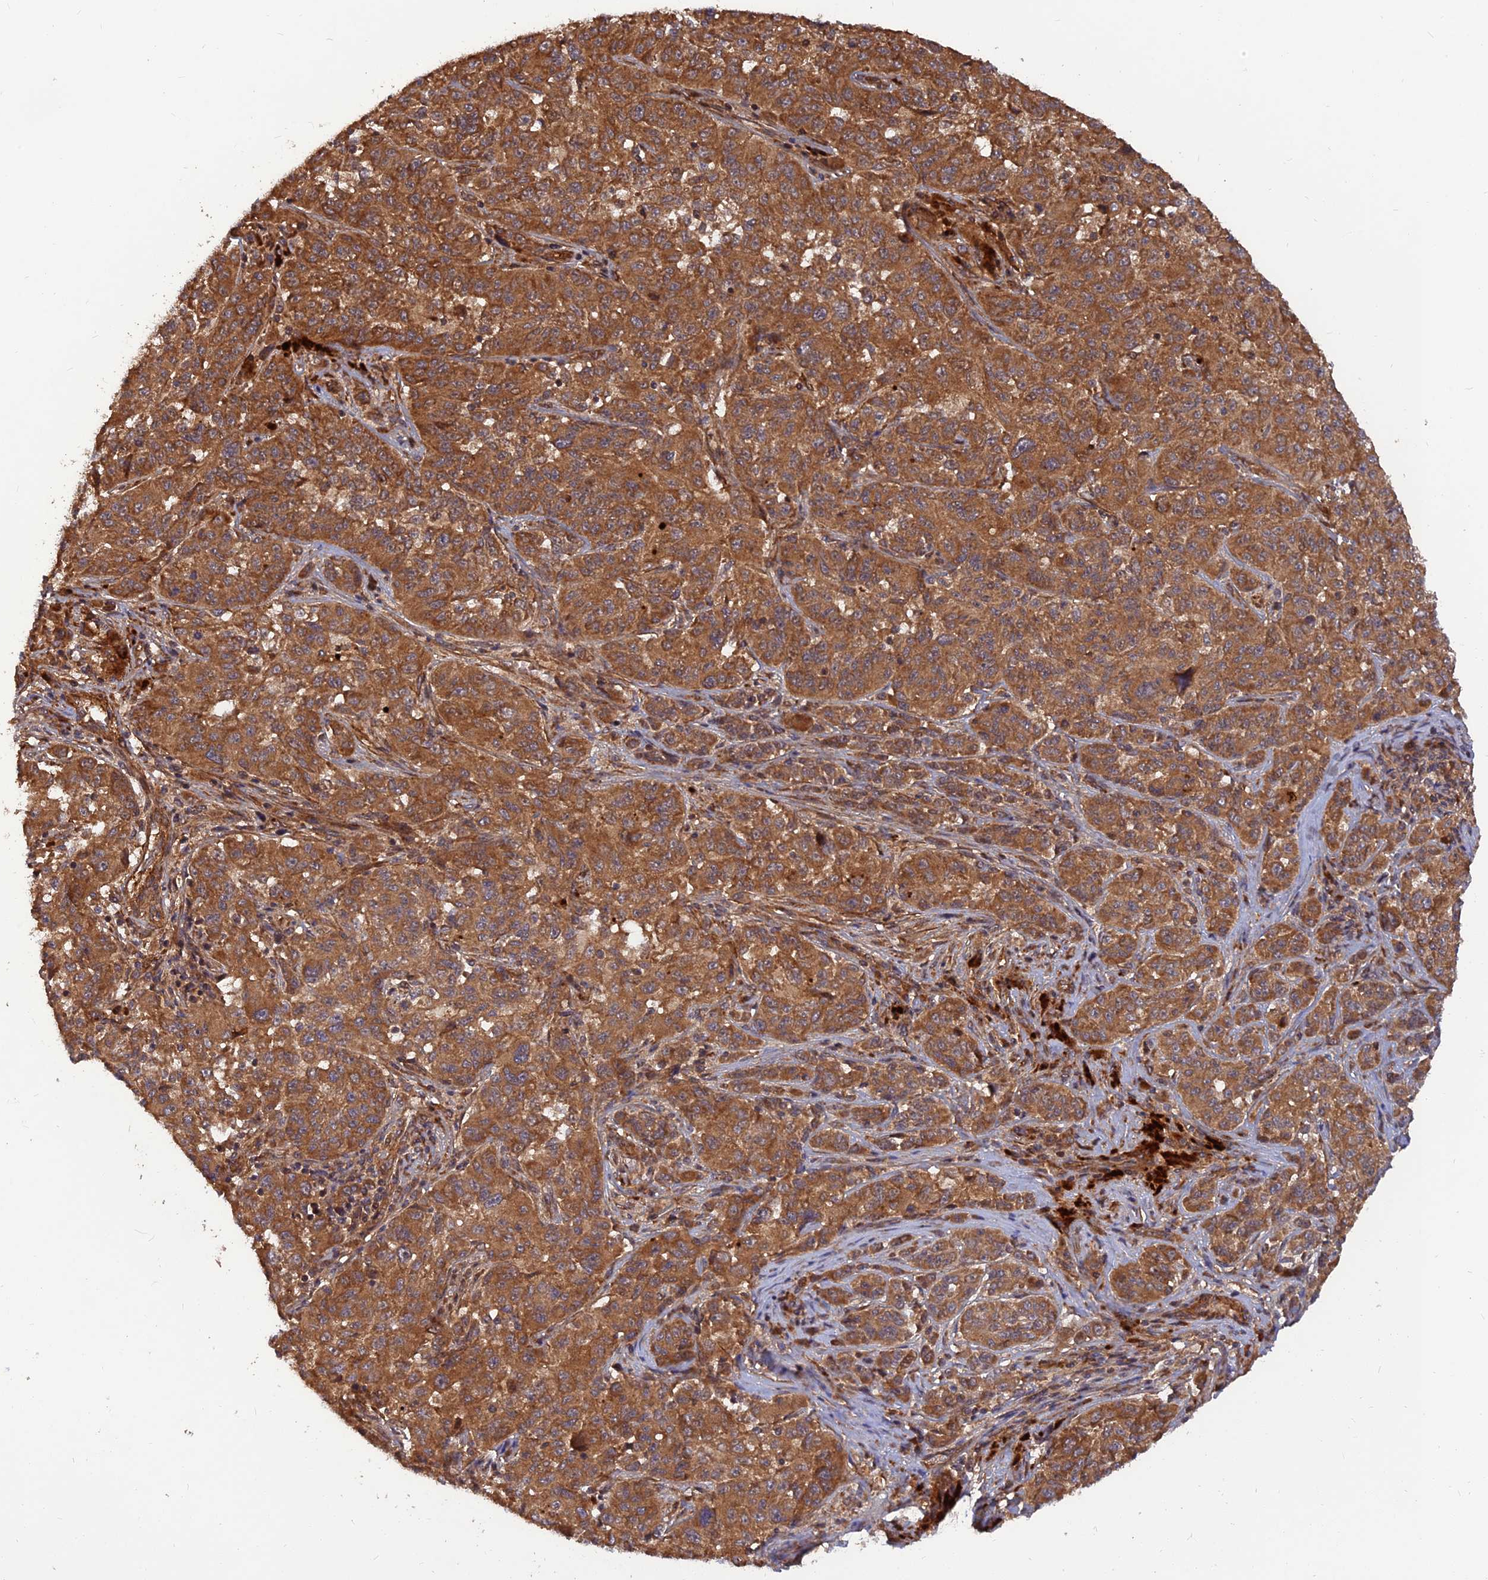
{"staining": {"intensity": "strong", "quantity": ">75%", "location": "cytoplasmic/membranous"}, "tissue": "melanoma", "cell_type": "Tumor cells", "image_type": "cancer", "snomed": [{"axis": "morphology", "description": "Malignant melanoma, NOS"}, {"axis": "topography", "description": "Skin"}], "caption": "DAB immunohistochemical staining of human malignant melanoma demonstrates strong cytoplasmic/membranous protein positivity in about >75% of tumor cells.", "gene": "RELCH", "patient": {"sex": "male", "age": 53}}